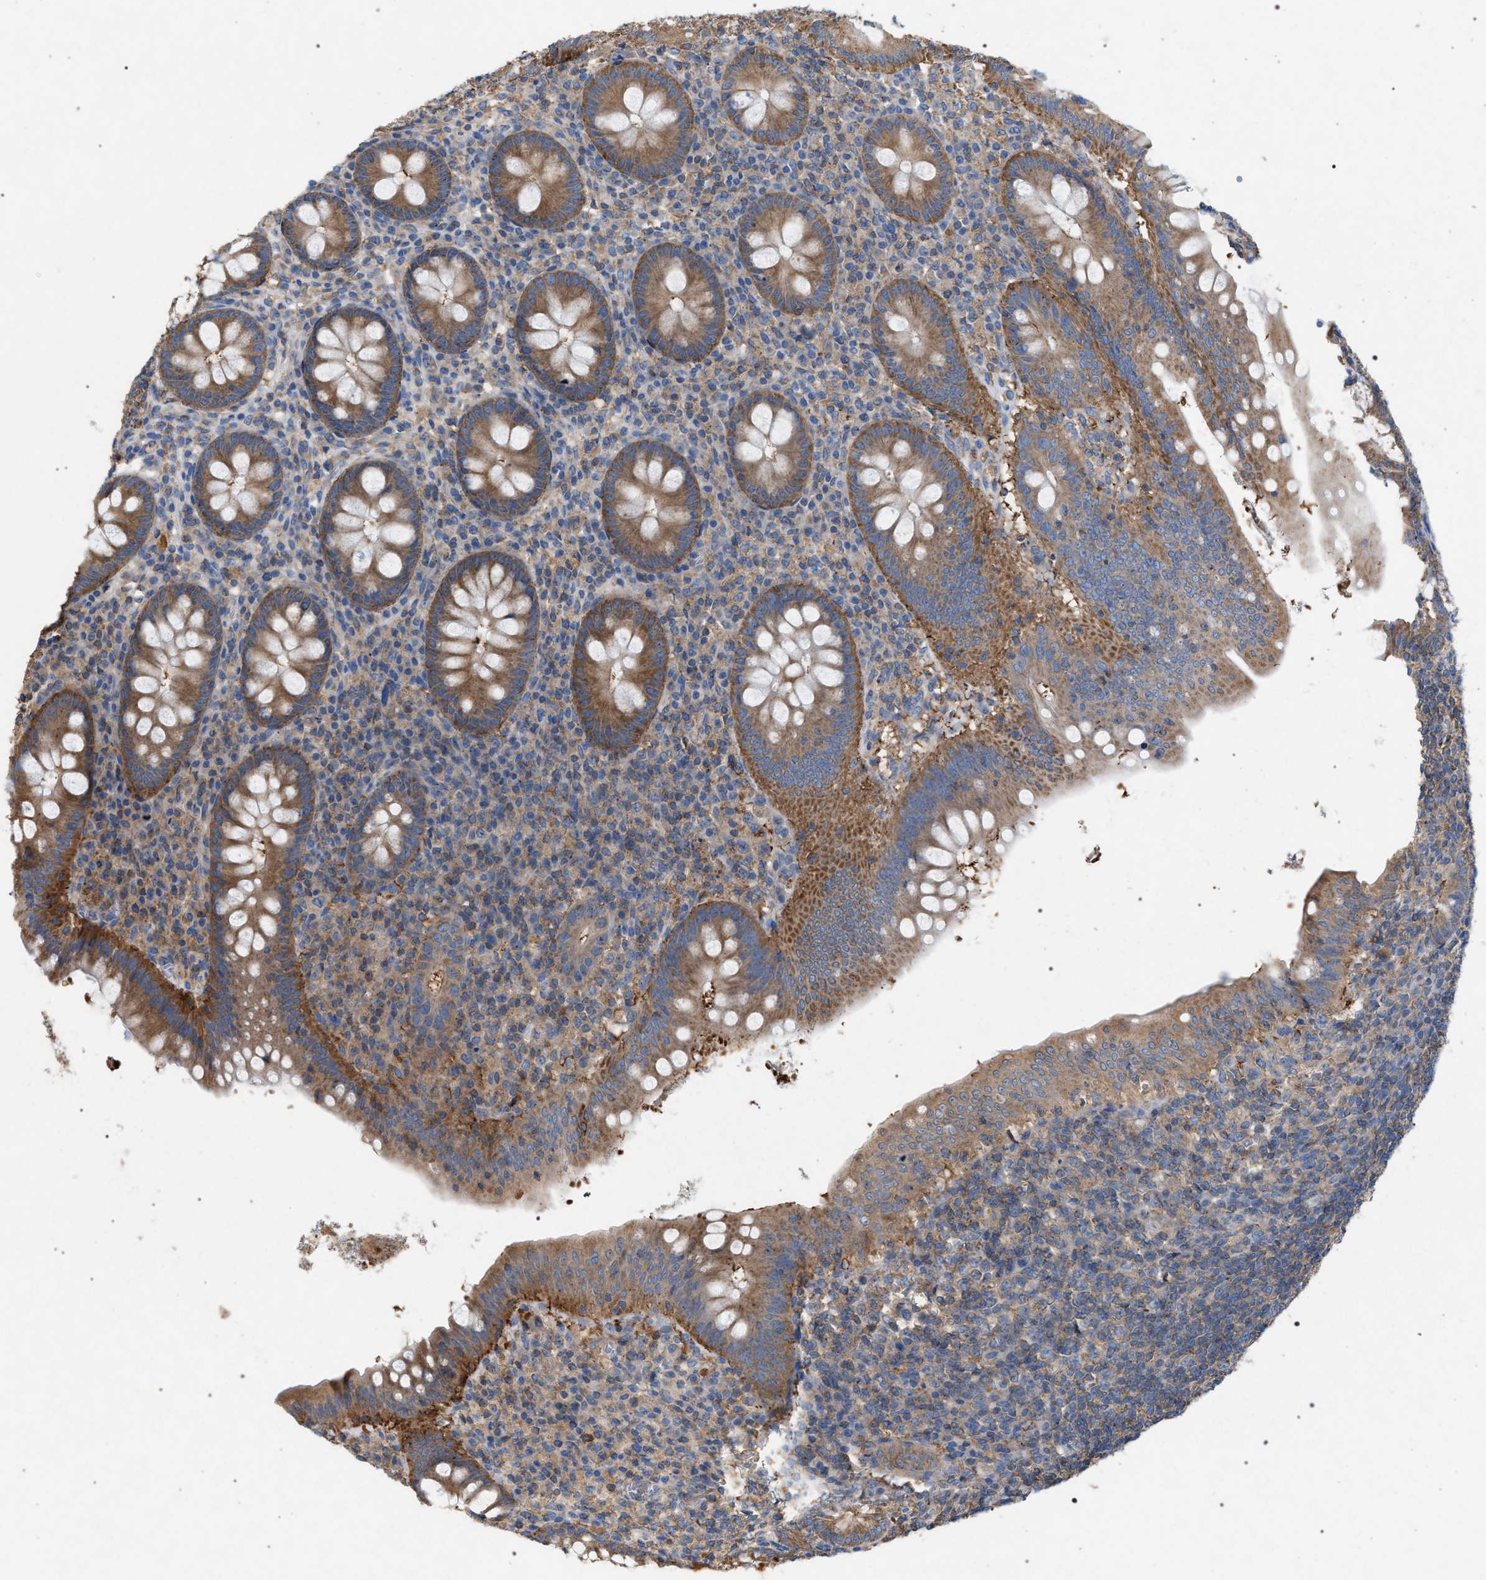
{"staining": {"intensity": "moderate", "quantity": ">75%", "location": "cytoplasmic/membranous"}, "tissue": "appendix", "cell_type": "Glandular cells", "image_type": "normal", "snomed": [{"axis": "morphology", "description": "Normal tissue, NOS"}, {"axis": "topography", "description": "Appendix"}], "caption": "Immunohistochemical staining of unremarkable human appendix displays medium levels of moderate cytoplasmic/membranous positivity in about >75% of glandular cells. The staining is performed using DAB brown chromogen to label protein expression. The nuclei are counter-stained blue using hematoxylin.", "gene": "VPS13A", "patient": {"sex": "male", "age": 56}}